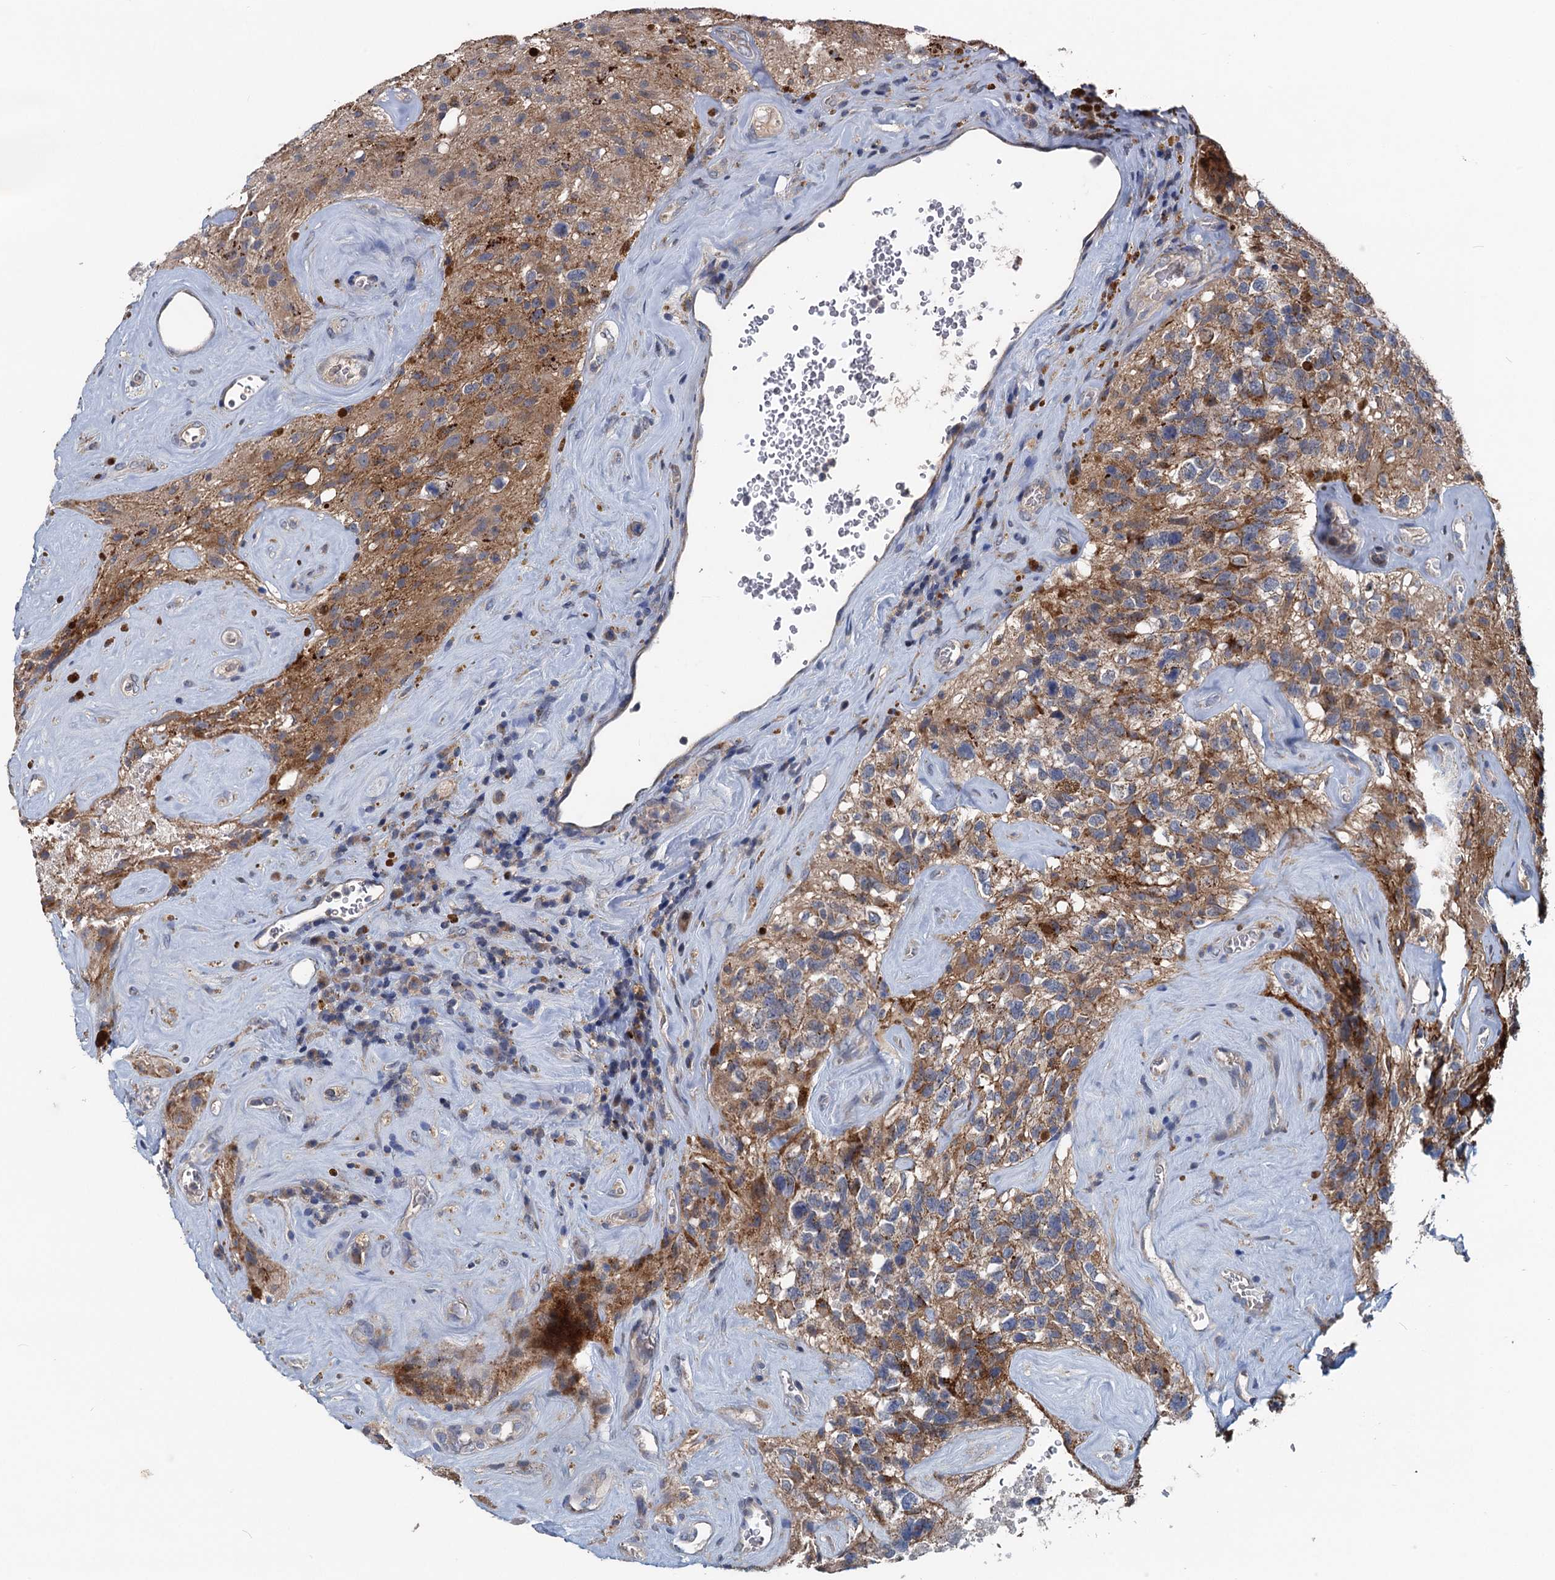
{"staining": {"intensity": "moderate", "quantity": "25%-75%", "location": "cytoplasmic/membranous"}, "tissue": "glioma", "cell_type": "Tumor cells", "image_type": "cancer", "snomed": [{"axis": "morphology", "description": "Glioma, malignant, High grade"}, {"axis": "topography", "description": "Brain"}], "caption": "Human high-grade glioma (malignant) stained for a protein (brown) demonstrates moderate cytoplasmic/membranous positive expression in about 25%-75% of tumor cells.", "gene": "OTUB1", "patient": {"sex": "male", "age": 69}}